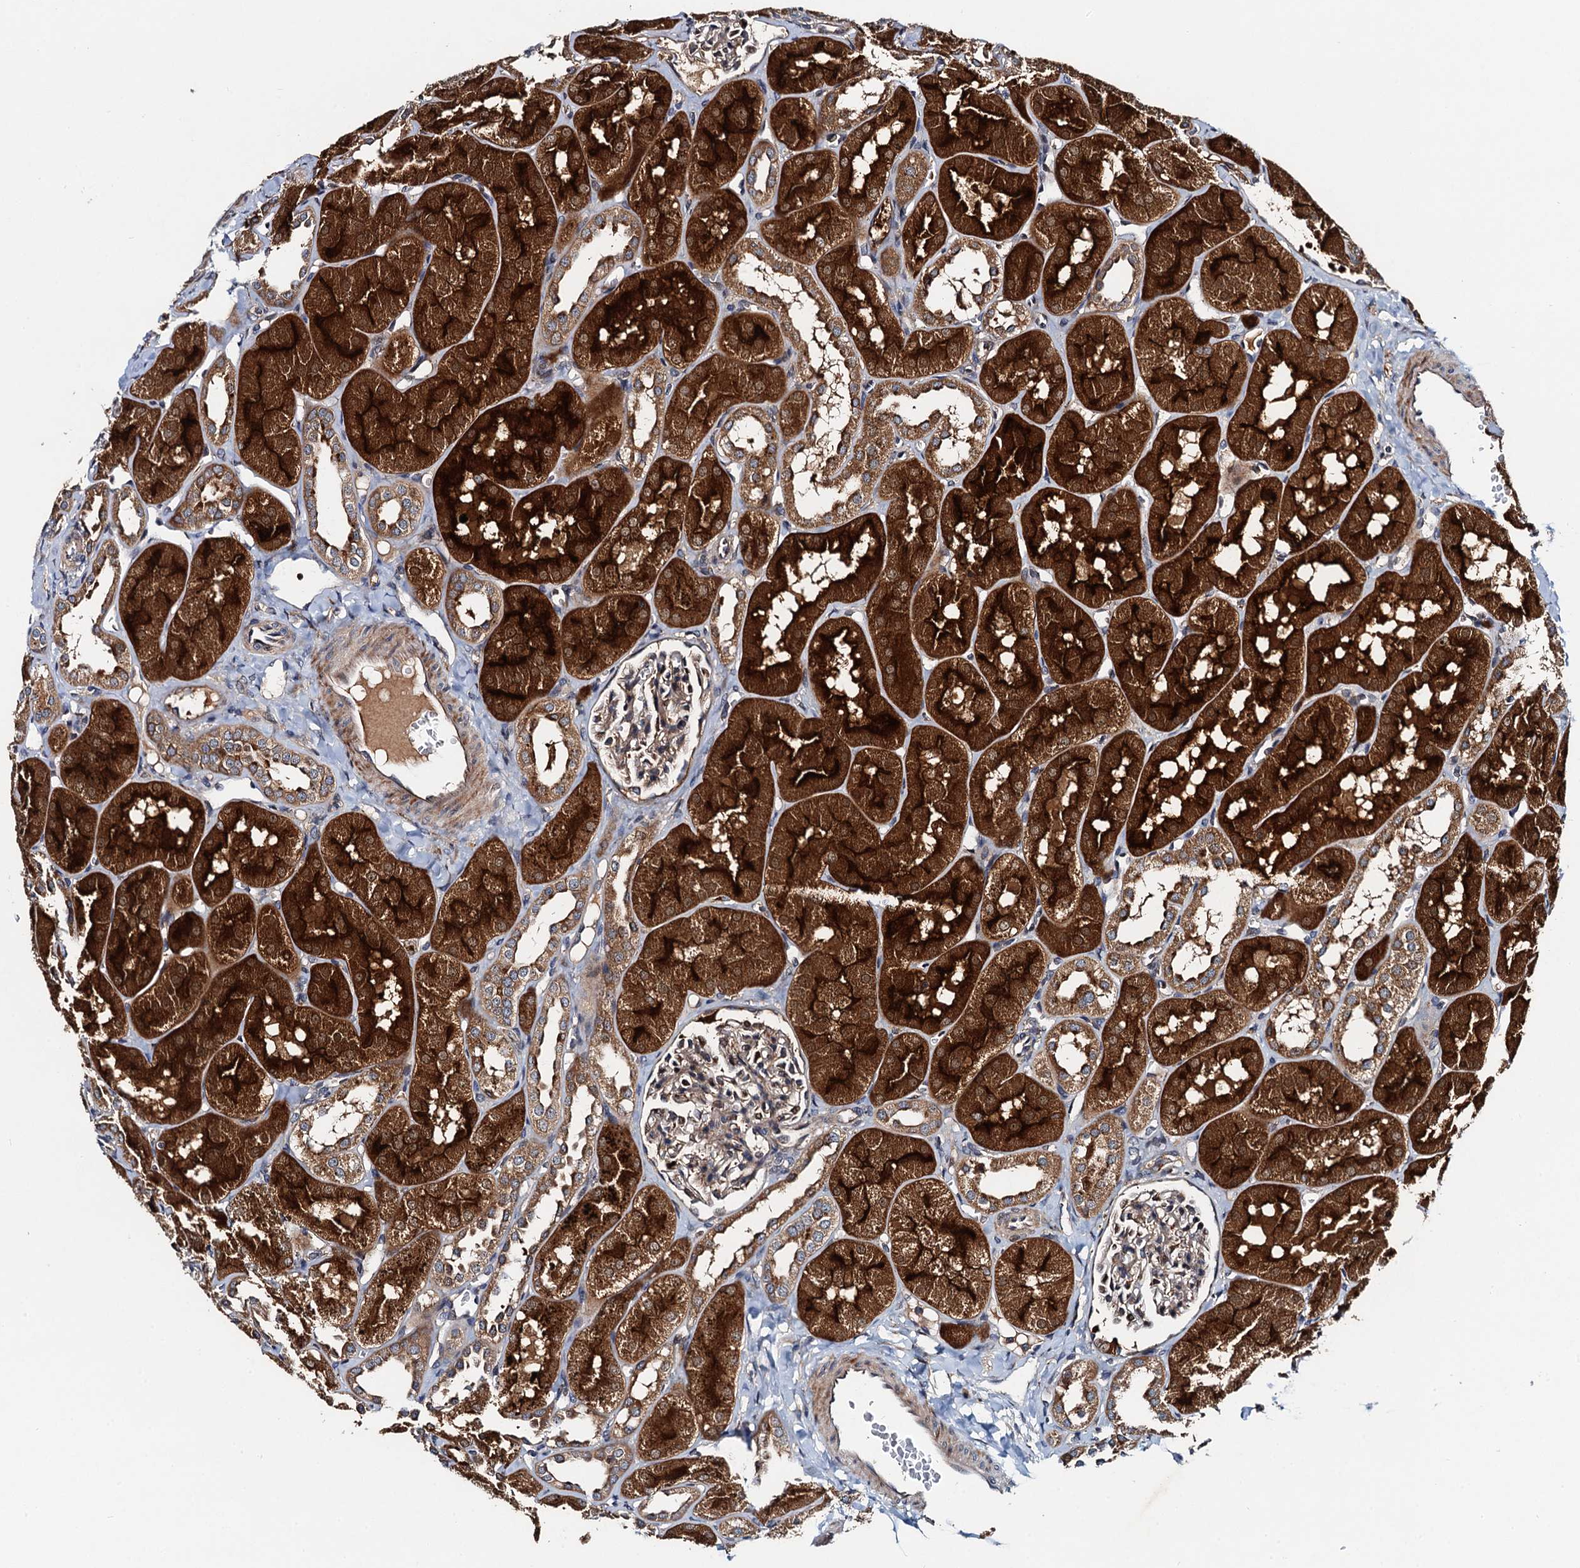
{"staining": {"intensity": "moderate", "quantity": "<25%", "location": "cytoplasmic/membranous"}, "tissue": "kidney", "cell_type": "Cells in glomeruli", "image_type": "normal", "snomed": [{"axis": "morphology", "description": "Normal tissue, NOS"}, {"axis": "topography", "description": "Kidney"}, {"axis": "topography", "description": "Urinary bladder"}], "caption": "Immunohistochemistry photomicrograph of benign kidney stained for a protein (brown), which shows low levels of moderate cytoplasmic/membranous staining in about <25% of cells in glomeruli.", "gene": "EFL1", "patient": {"sex": "male", "age": 16}}